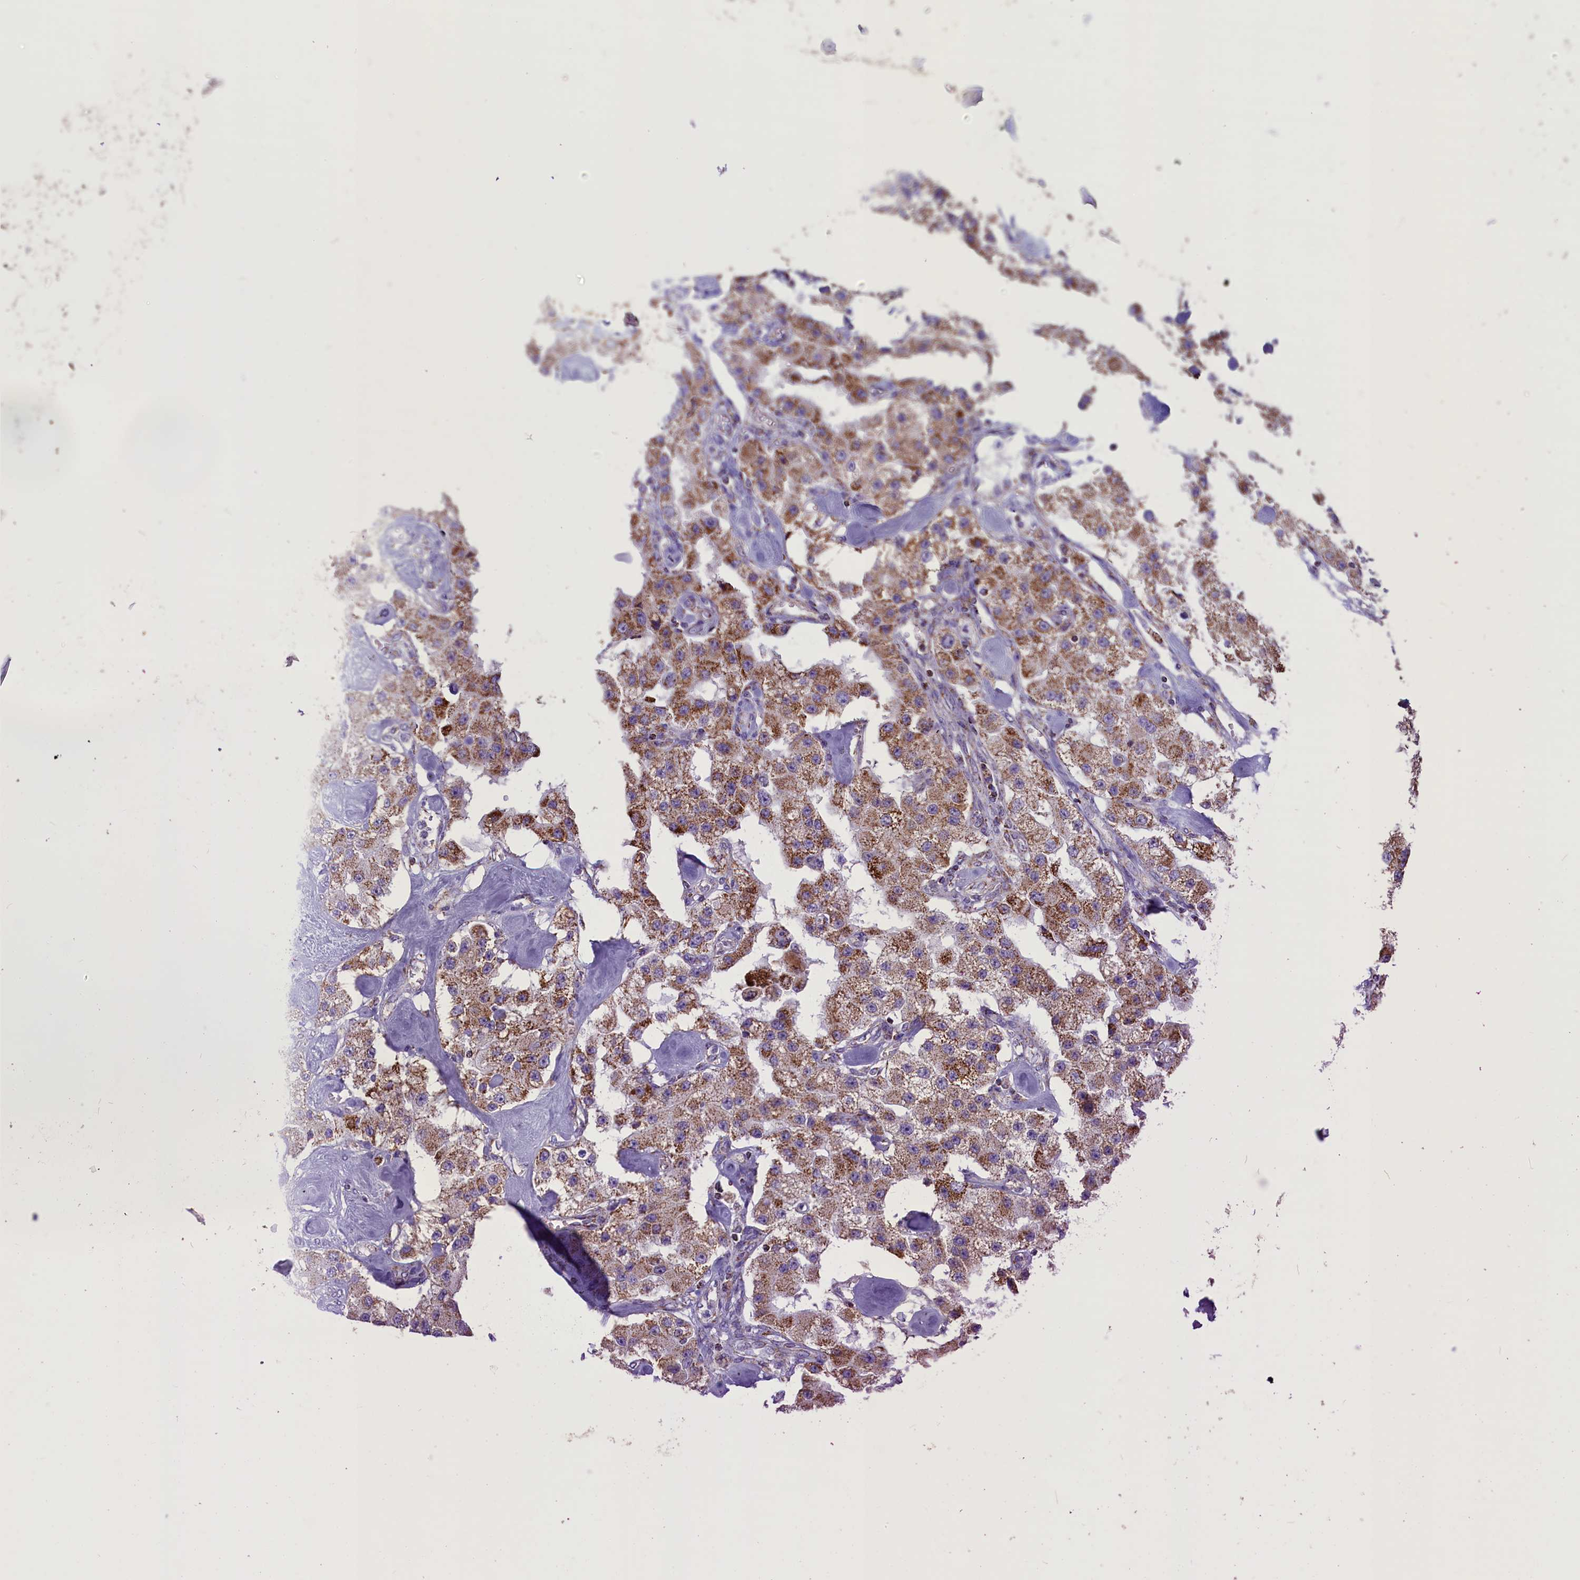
{"staining": {"intensity": "moderate", "quantity": ">75%", "location": "cytoplasmic/membranous"}, "tissue": "carcinoid", "cell_type": "Tumor cells", "image_type": "cancer", "snomed": [{"axis": "morphology", "description": "Carcinoid, malignant, NOS"}, {"axis": "topography", "description": "Pancreas"}], "caption": "The image shows staining of carcinoid (malignant), revealing moderate cytoplasmic/membranous protein positivity (brown color) within tumor cells.", "gene": "ICA1L", "patient": {"sex": "male", "age": 41}}